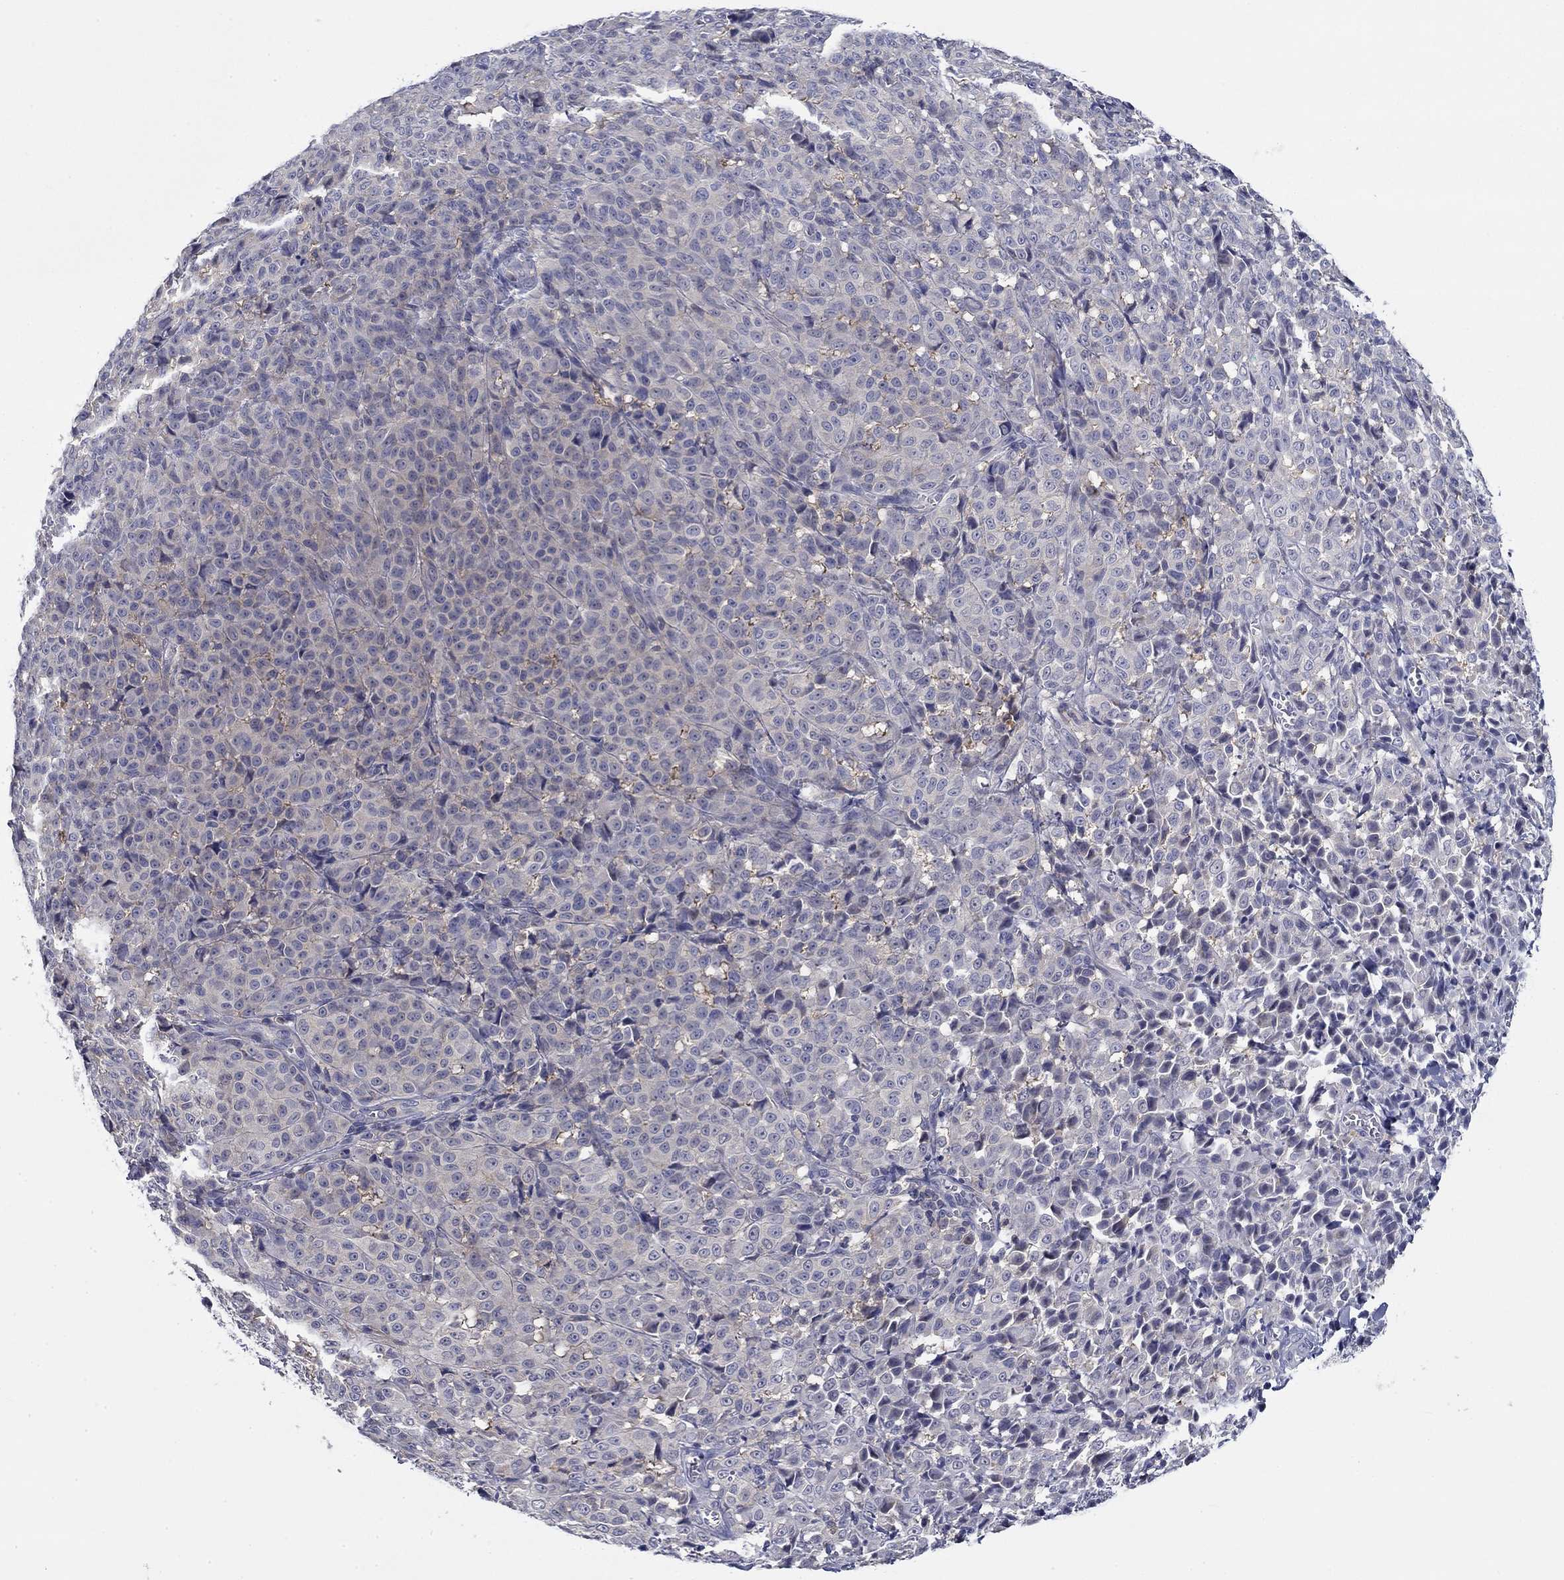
{"staining": {"intensity": "negative", "quantity": "none", "location": "none"}, "tissue": "melanoma", "cell_type": "Tumor cells", "image_type": "cancer", "snomed": [{"axis": "morphology", "description": "Malignant melanoma, NOS"}, {"axis": "topography", "description": "Skin"}], "caption": "High magnification brightfield microscopy of malignant melanoma stained with DAB (3,3'-diaminobenzidine) (brown) and counterstained with hematoxylin (blue): tumor cells show no significant expression. (Immunohistochemistry, brightfield microscopy, high magnification).", "gene": "POU2F2", "patient": {"sex": "male", "age": 89}}